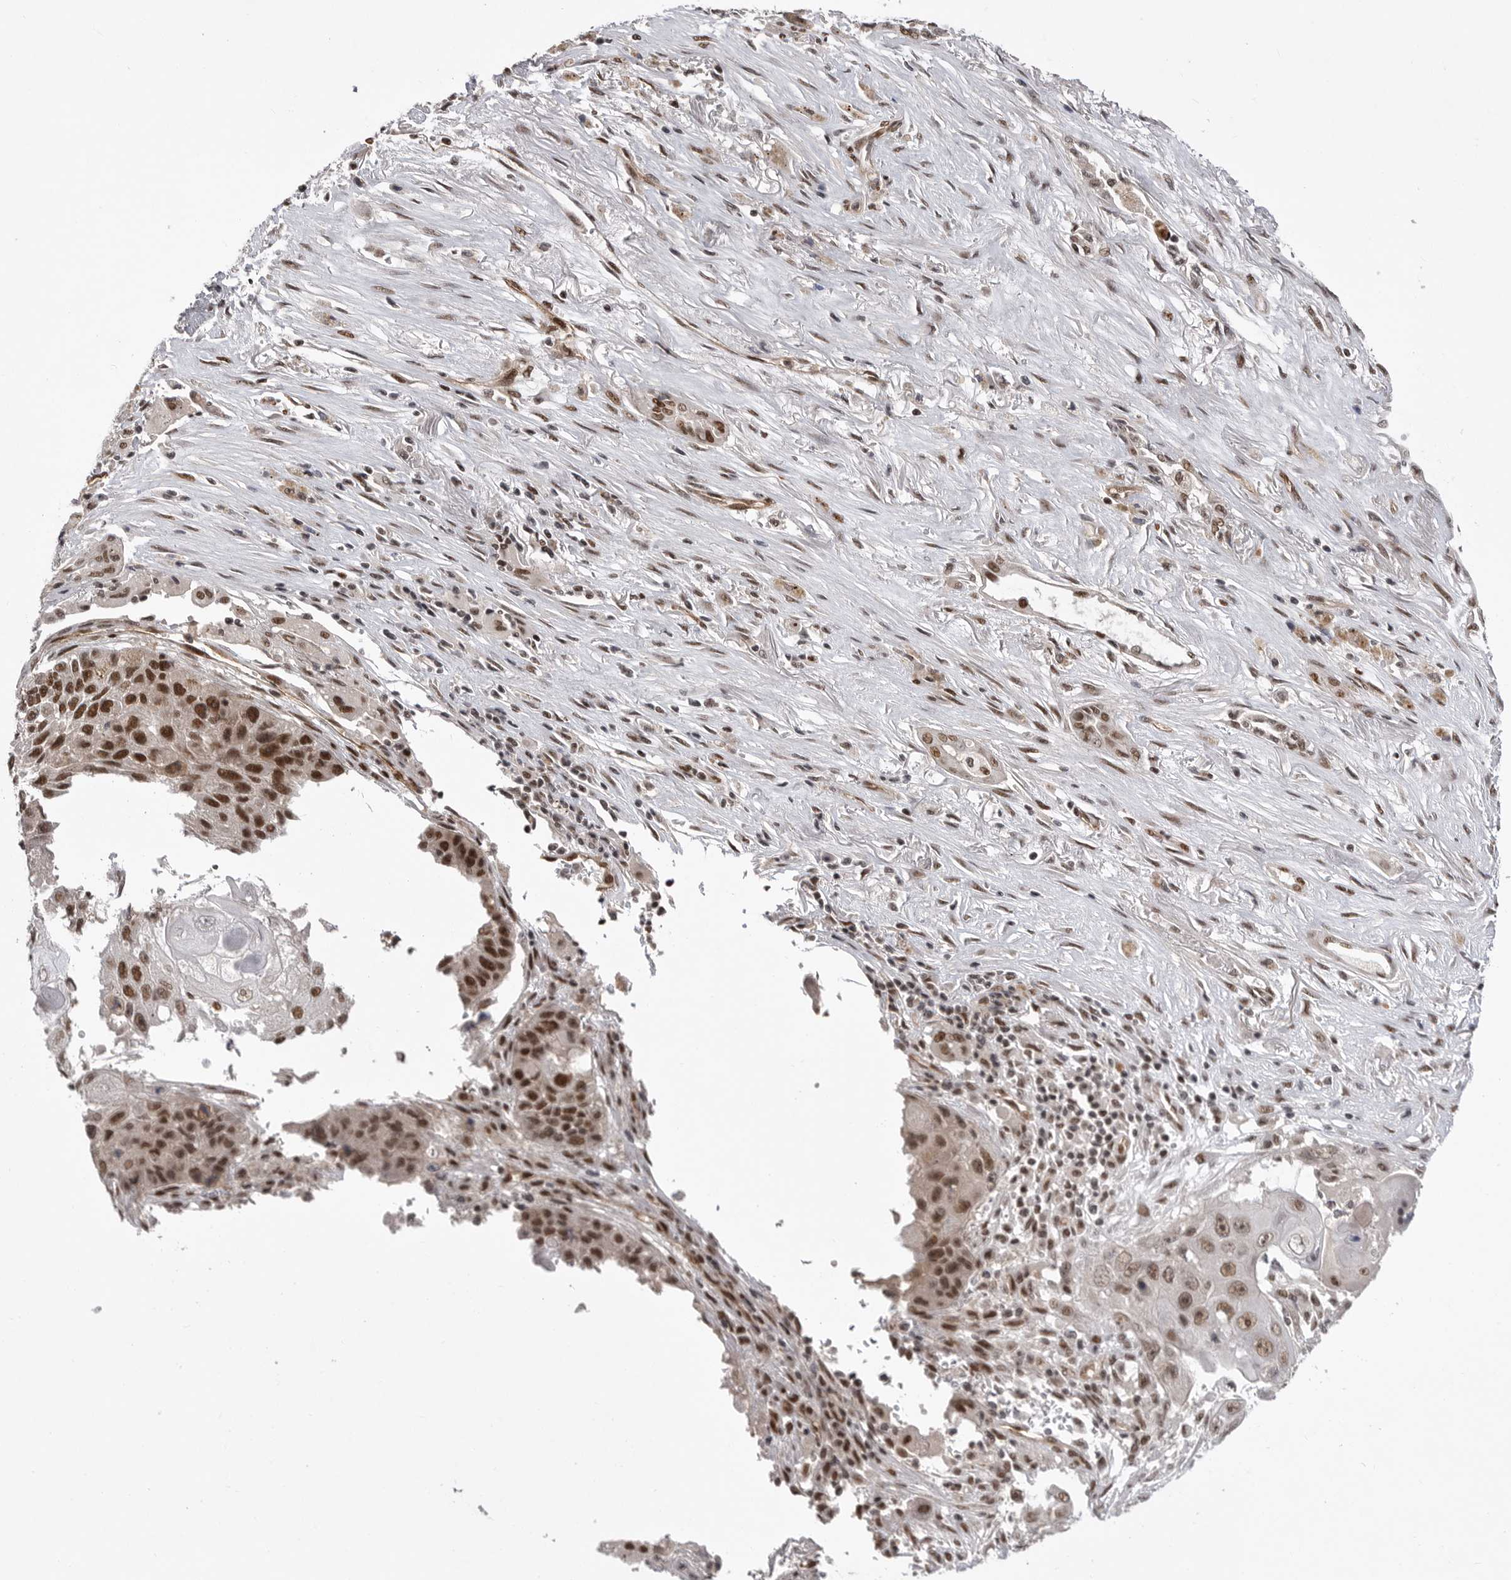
{"staining": {"intensity": "moderate", "quantity": ">75%", "location": "nuclear"}, "tissue": "lung cancer", "cell_type": "Tumor cells", "image_type": "cancer", "snomed": [{"axis": "morphology", "description": "Squamous cell carcinoma, NOS"}, {"axis": "topography", "description": "Lung"}], "caption": "Immunohistochemical staining of lung cancer reveals medium levels of moderate nuclear protein expression in approximately >75% of tumor cells.", "gene": "PPP1R8", "patient": {"sex": "male", "age": 61}}